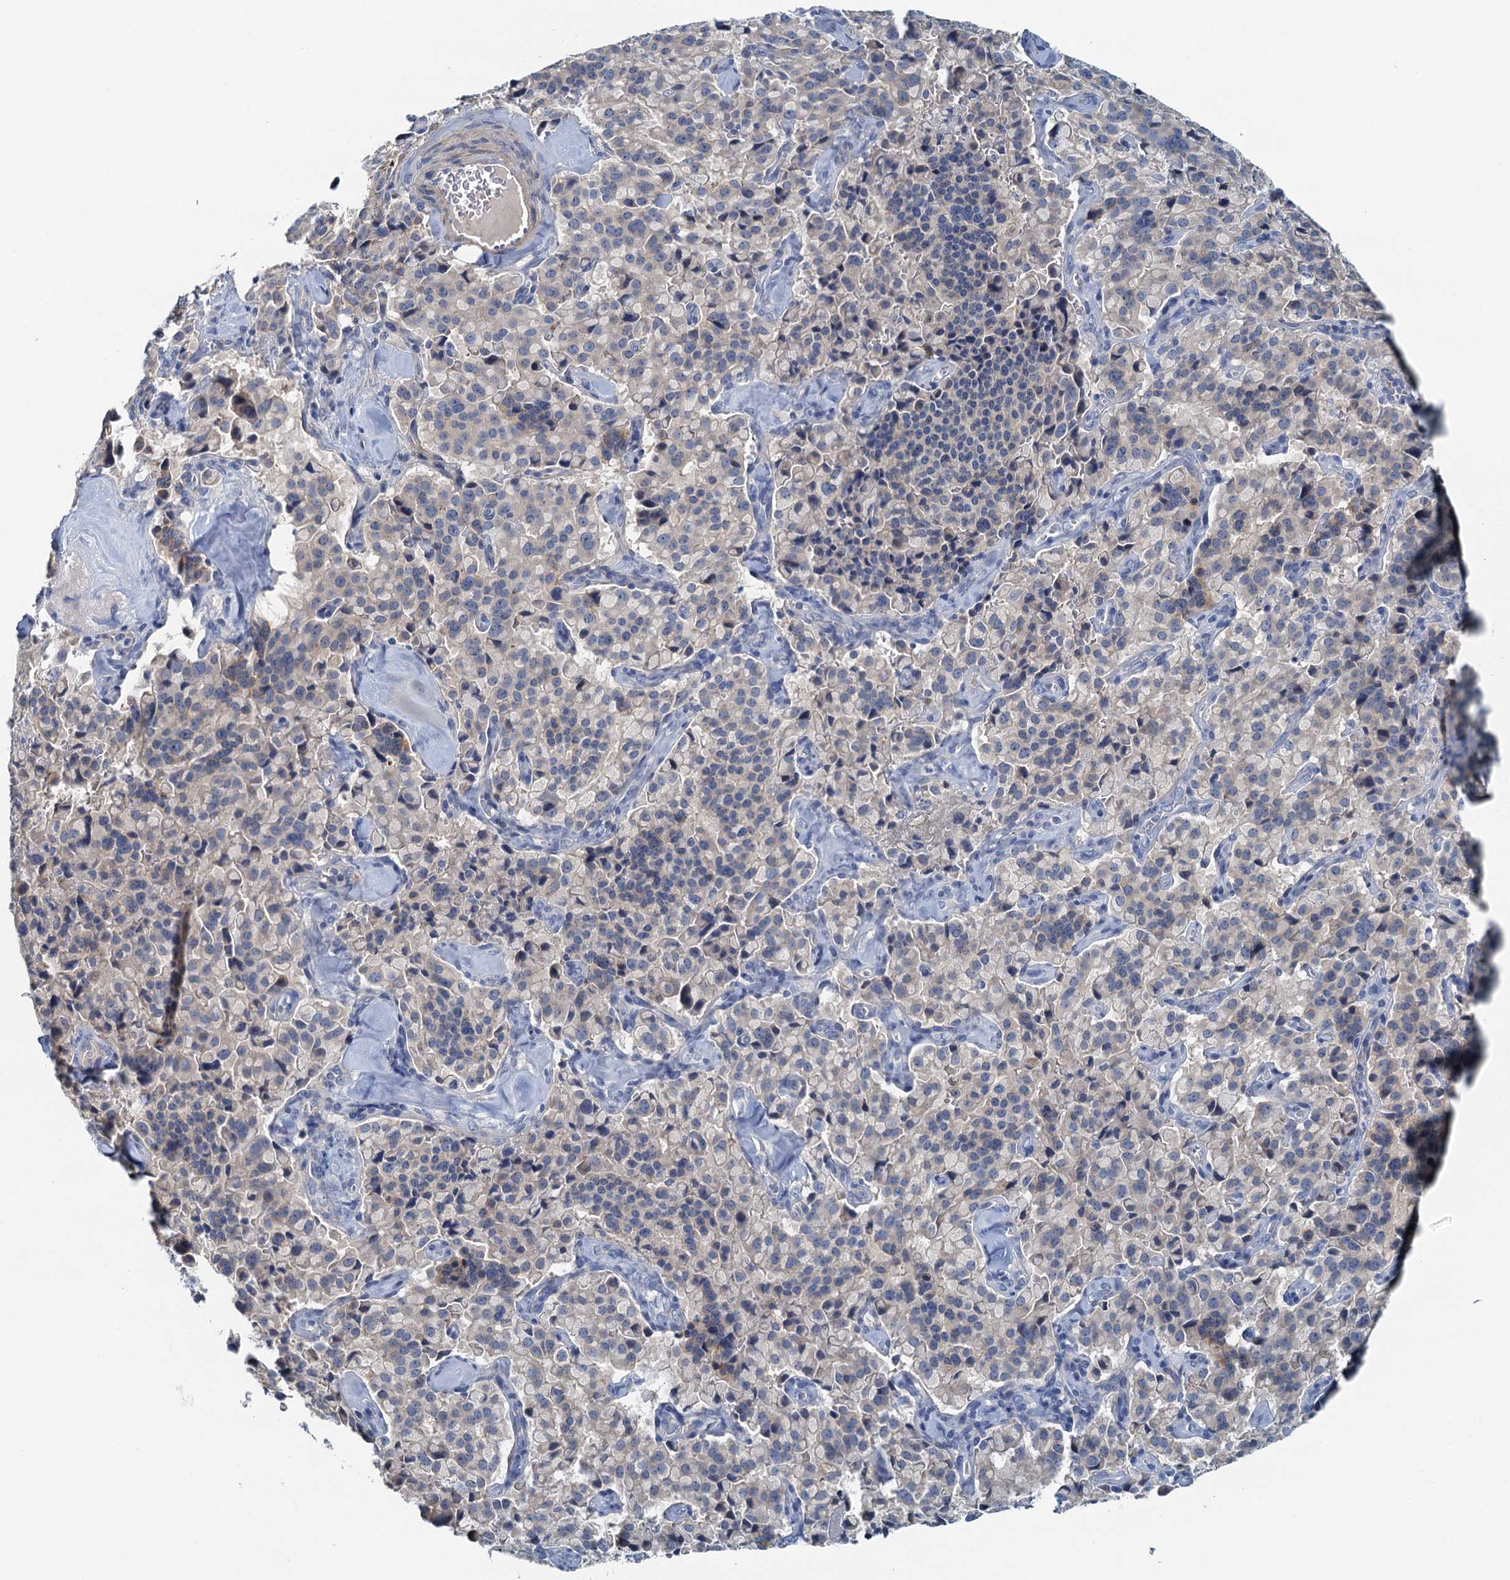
{"staining": {"intensity": "weak", "quantity": "<25%", "location": "cytoplasmic/membranous"}, "tissue": "pancreatic cancer", "cell_type": "Tumor cells", "image_type": "cancer", "snomed": [{"axis": "morphology", "description": "Adenocarcinoma, NOS"}, {"axis": "topography", "description": "Pancreas"}], "caption": "Human pancreatic cancer stained for a protein using immunohistochemistry shows no positivity in tumor cells.", "gene": "DTD1", "patient": {"sex": "male", "age": 65}}